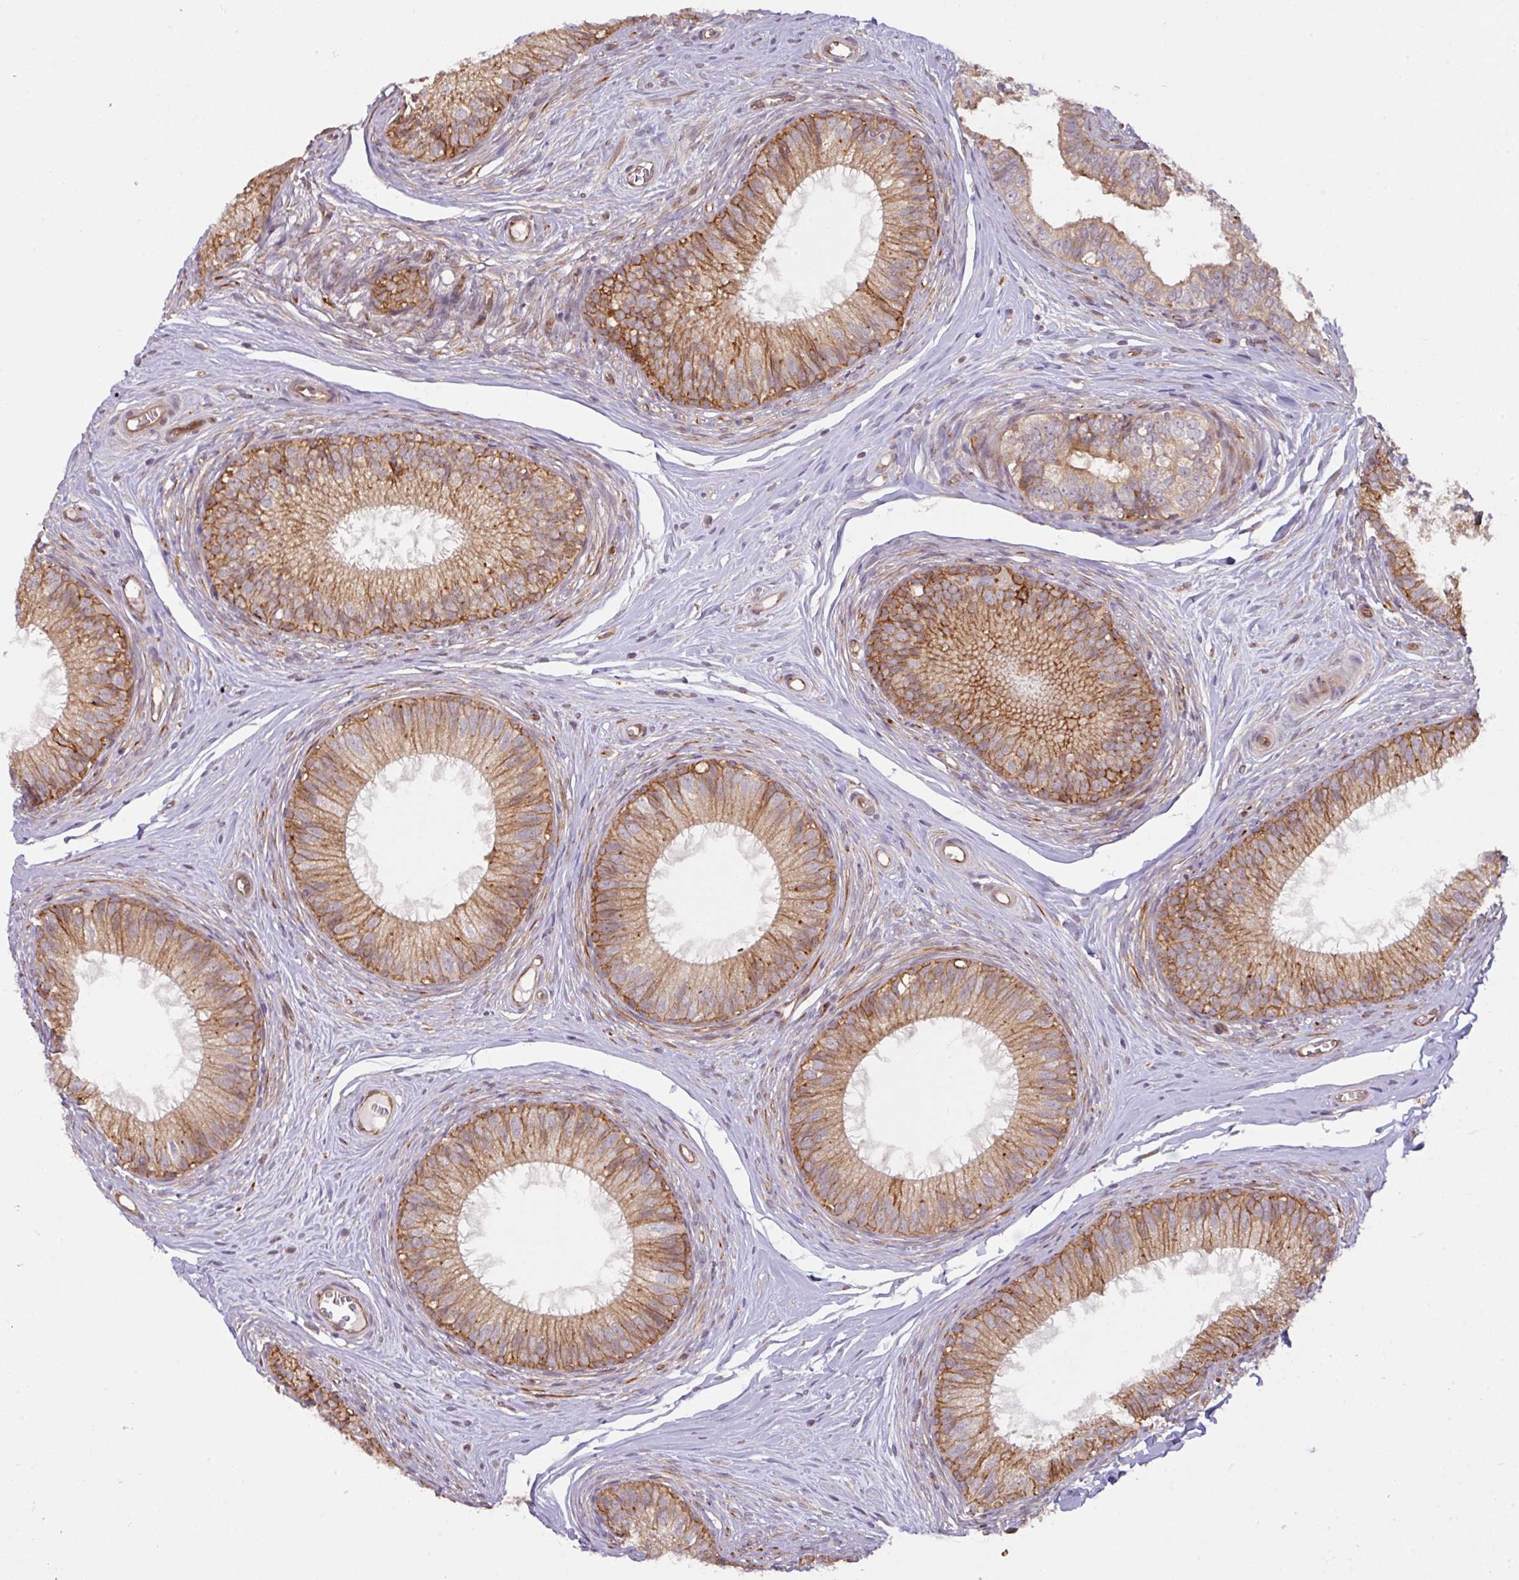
{"staining": {"intensity": "moderate", "quantity": ">75%", "location": "cytoplasmic/membranous"}, "tissue": "epididymis", "cell_type": "Glandular cells", "image_type": "normal", "snomed": [{"axis": "morphology", "description": "Normal tissue, NOS"}, {"axis": "topography", "description": "Epididymis"}], "caption": "Immunohistochemical staining of normal human epididymis displays moderate cytoplasmic/membranous protein expression in about >75% of glandular cells. The protein of interest is shown in brown color, while the nuclei are stained blue.", "gene": "CYFIP2", "patient": {"sex": "male", "age": 25}}